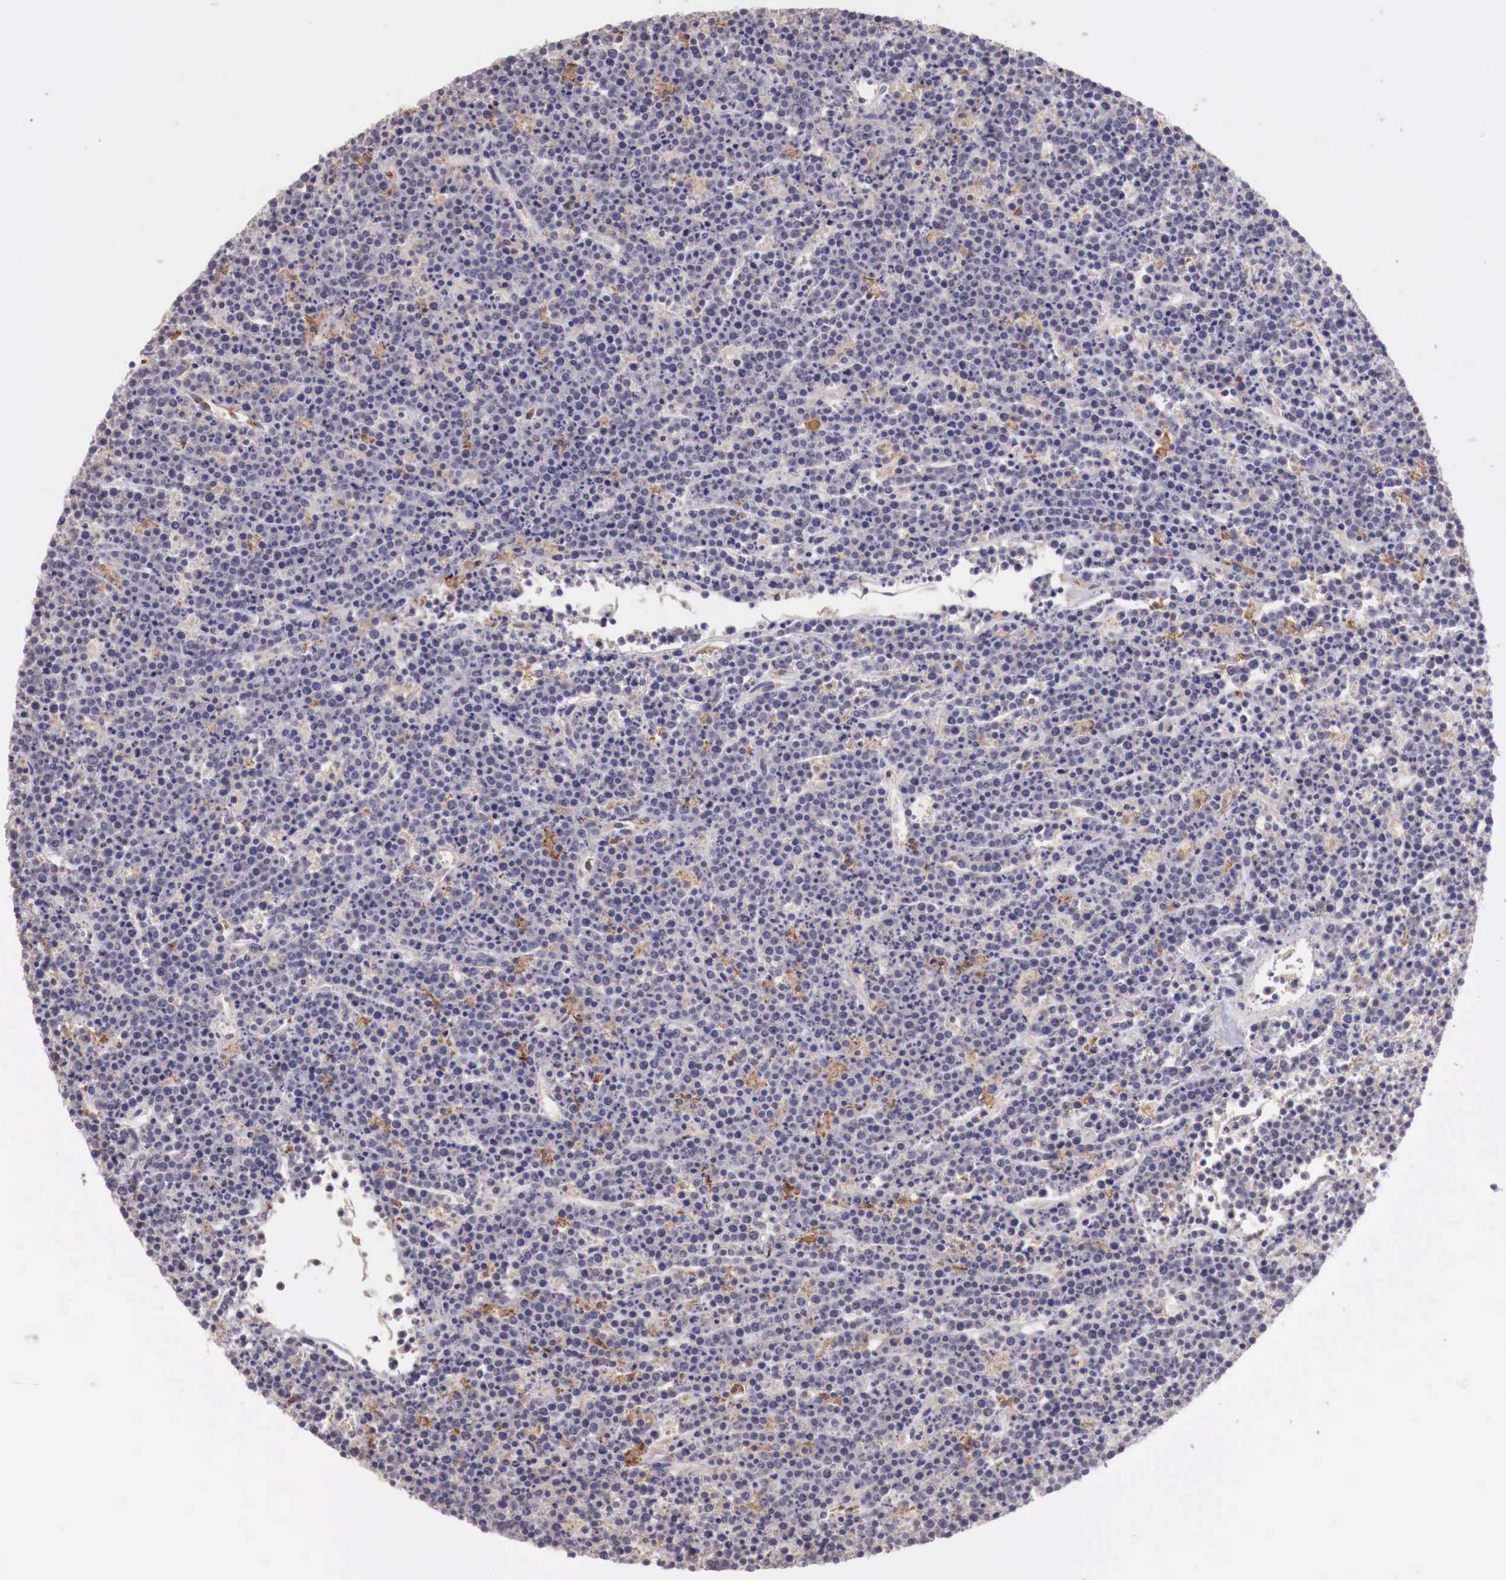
{"staining": {"intensity": "negative", "quantity": "none", "location": "none"}, "tissue": "lymphoma", "cell_type": "Tumor cells", "image_type": "cancer", "snomed": [{"axis": "morphology", "description": "Malignant lymphoma, non-Hodgkin's type, High grade"}, {"axis": "topography", "description": "Ovary"}], "caption": "Immunohistochemistry of lymphoma exhibits no staining in tumor cells.", "gene": "CHRDL1", "patient": {"sex": "female", "age": 56}}